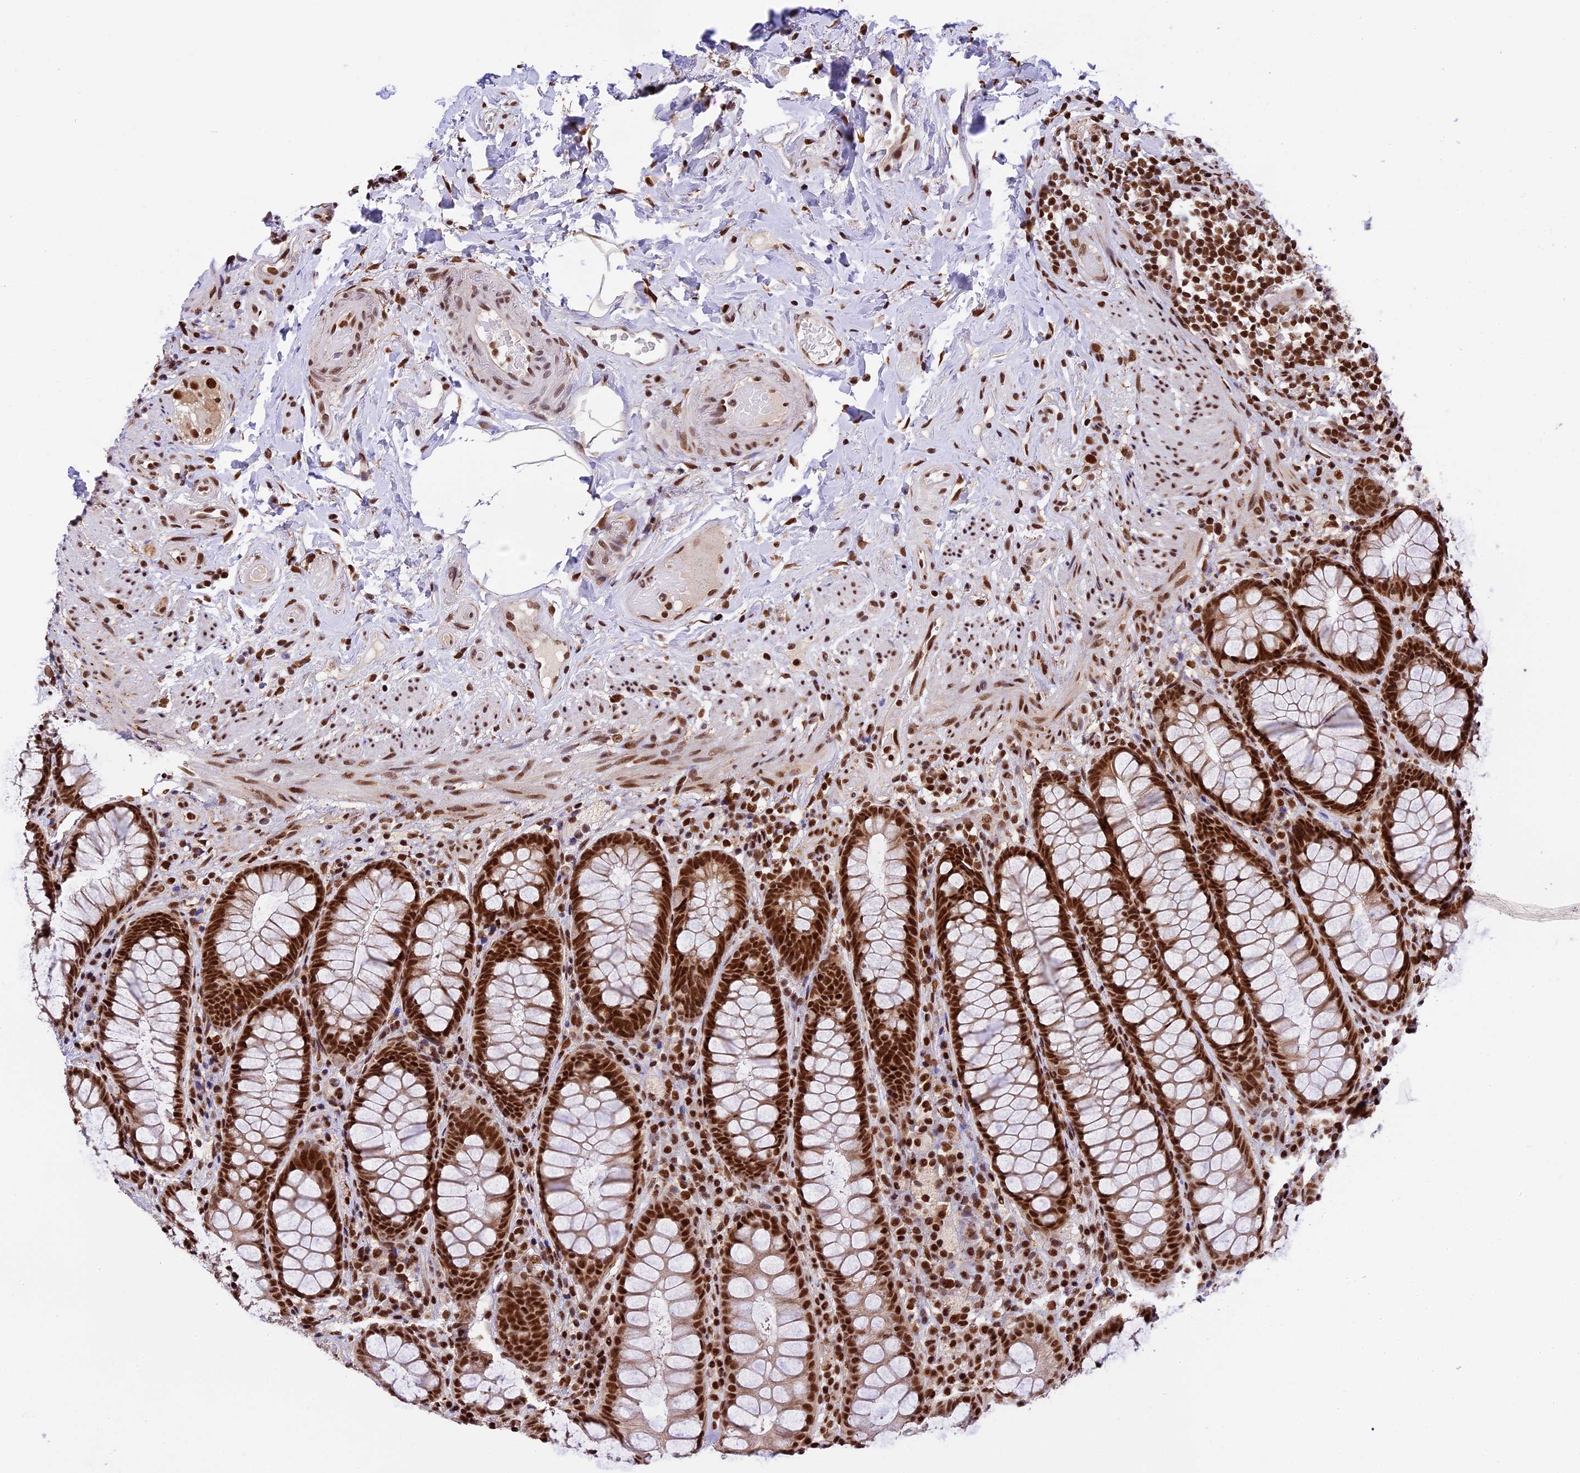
{"staining": {"intensity": "strong", "quantity": ">75%", "location": "nuclear"}, "tissue": "rectum", "cell_type": "Glandular cells", "image_type": "normal", "snomed": [{"axis": "morphology", "description": "Normal tissue, NOS"}, {"axis": "topography", "description": "Rectum"}], "caption": "Immunohistochemistry (IHC) staining of normal rectum, which reveals high levels of strong nuclear expression in approximately >75% of glandular cells indicating strong nuclear protein expression. The staining was performed using DAB (3,3'-diaminobenzidine) (brown) for protein detection and nuclei were counterstained in hematoxylin (blue).", "gene": "RAMACL", "patient": {"sex": "male", "age": 83}}